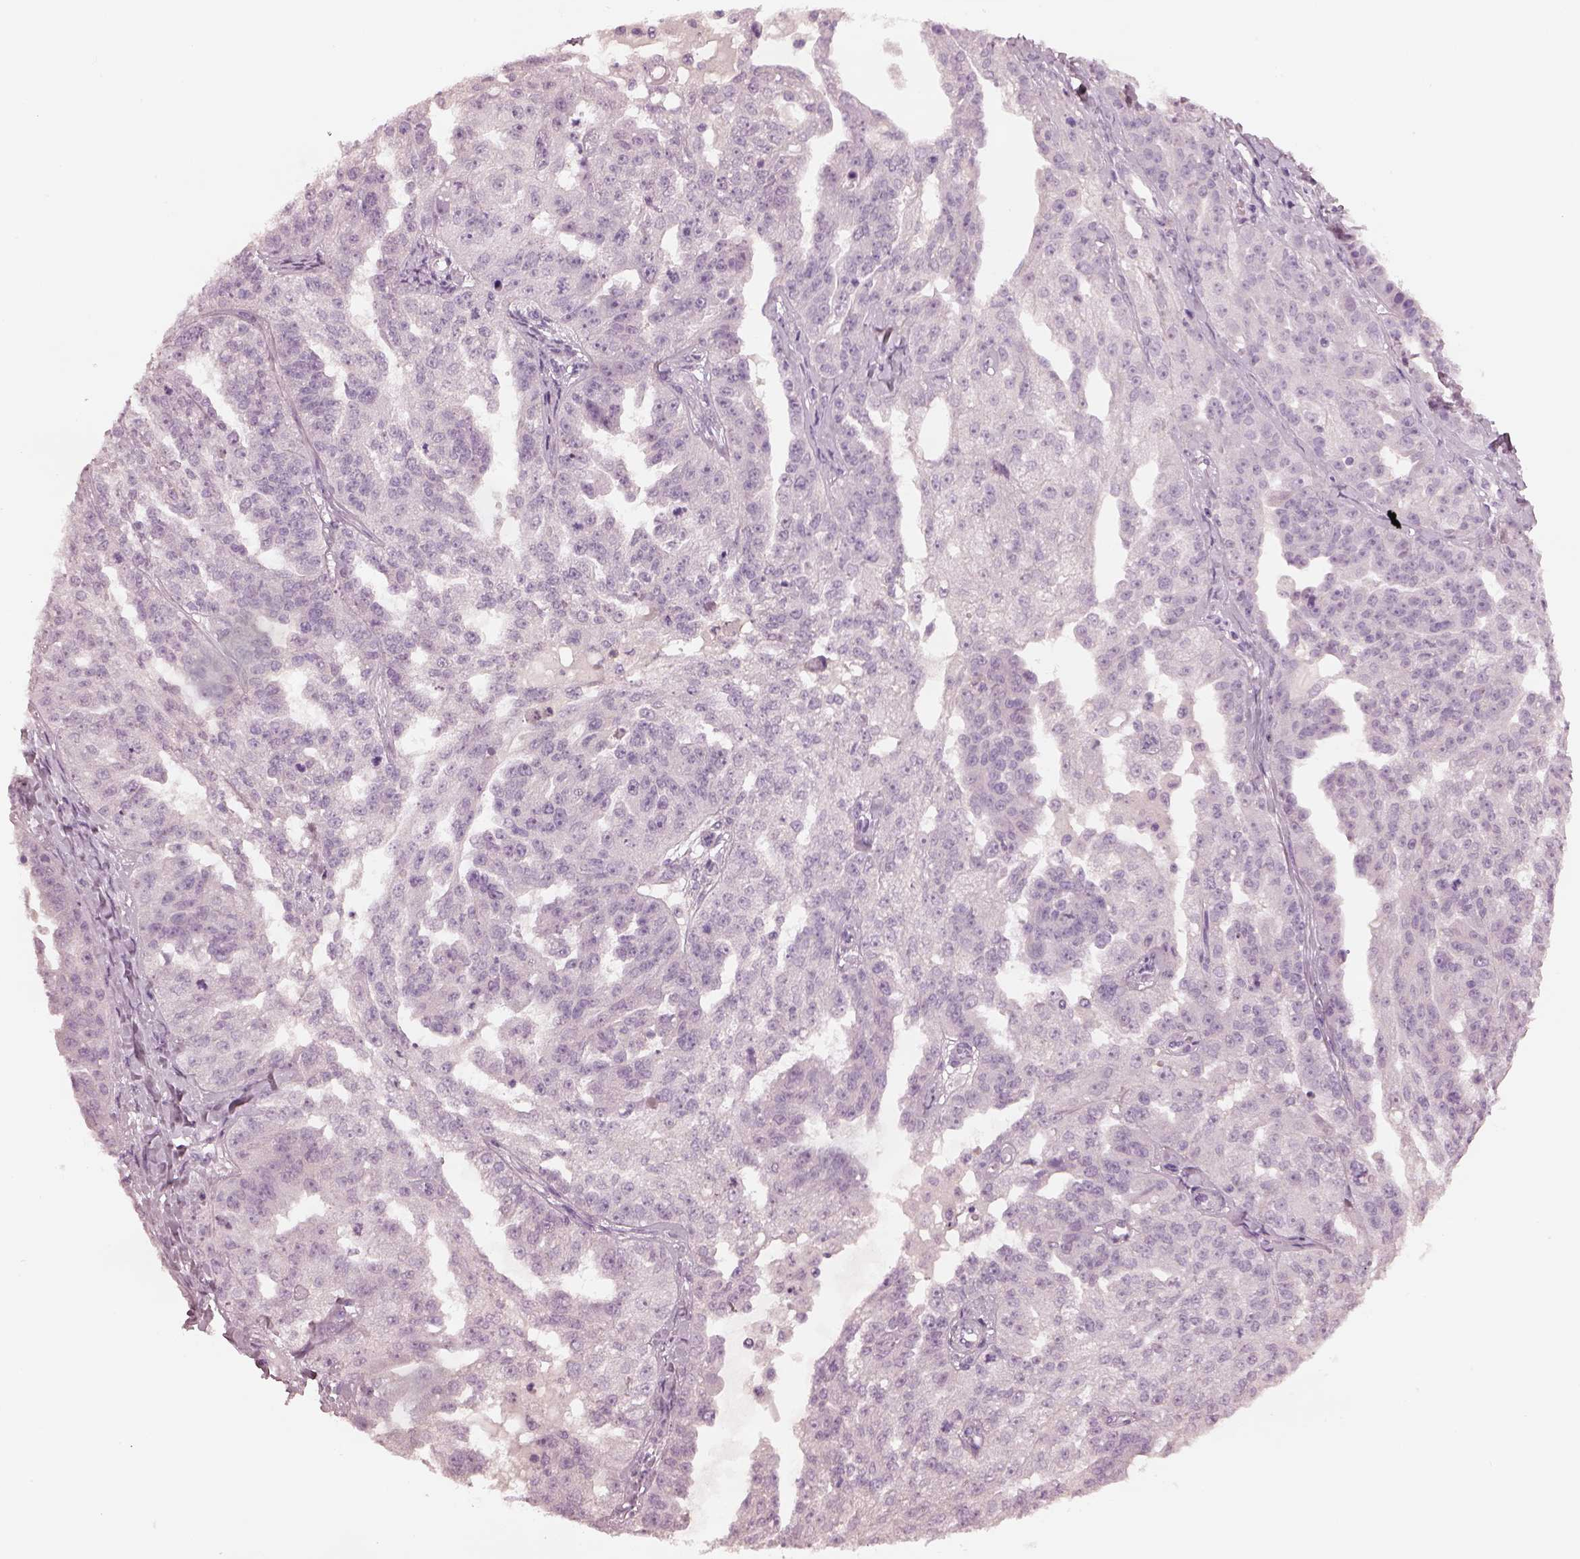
{"staining": {"intensity": "negative", "quantity": "none", "location": "none"}, "tissue": "ovarian cancer", "cell_type": "Tumor cells", "image_type": "cancer", "snomed": [{"axis": "morphology", "description": "Cystadenocarcinoma, serous, NOS"}, {"axis": "topography", "description": "Ovary"}], "caption": "A photomicrograph of serous cystadenocarcinoma (ovarian) stained for a protein displays no brown staining in tumor cells.", "gene": "MIA", "patient": {"sex": "female", "age": 58}}